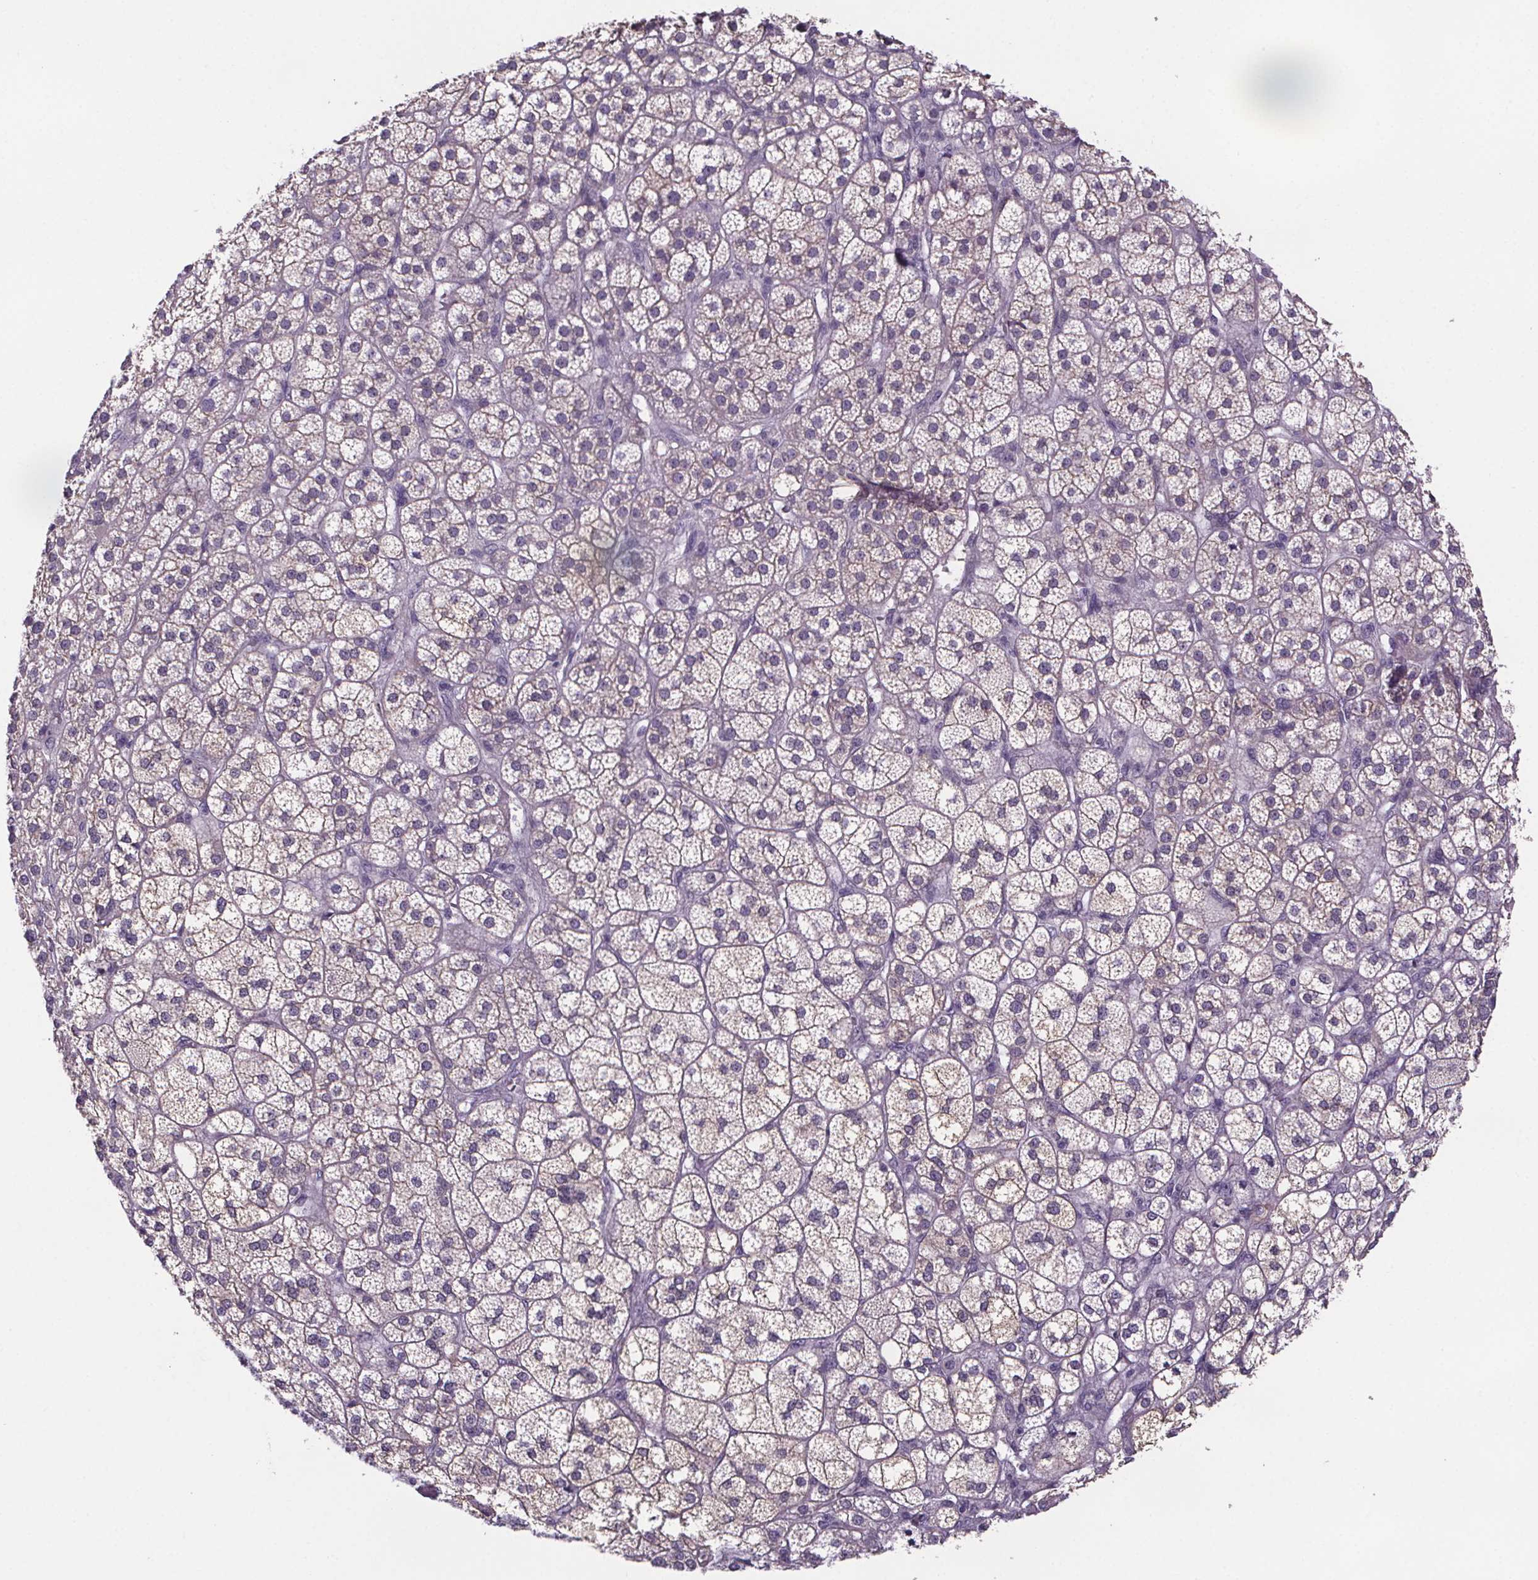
{"staining": {"intensity": "negative", "quantity": "none", "location": "none"}, "tissue": "adrenal gland", "cell_type": "Glandular cells", "image_type": "normal", "snomed": [{"axis": "morphology", "description": "Normal tissue, NOS"}, {"axis": "topography", "description": "Adrenal gland"}], "caption": "Benign adrenal gland was stained to show a protein in brown. There is no significant staining in glandular cells.", "gene": "CUBN", "patient": {"sex": "female", "age": 60}}